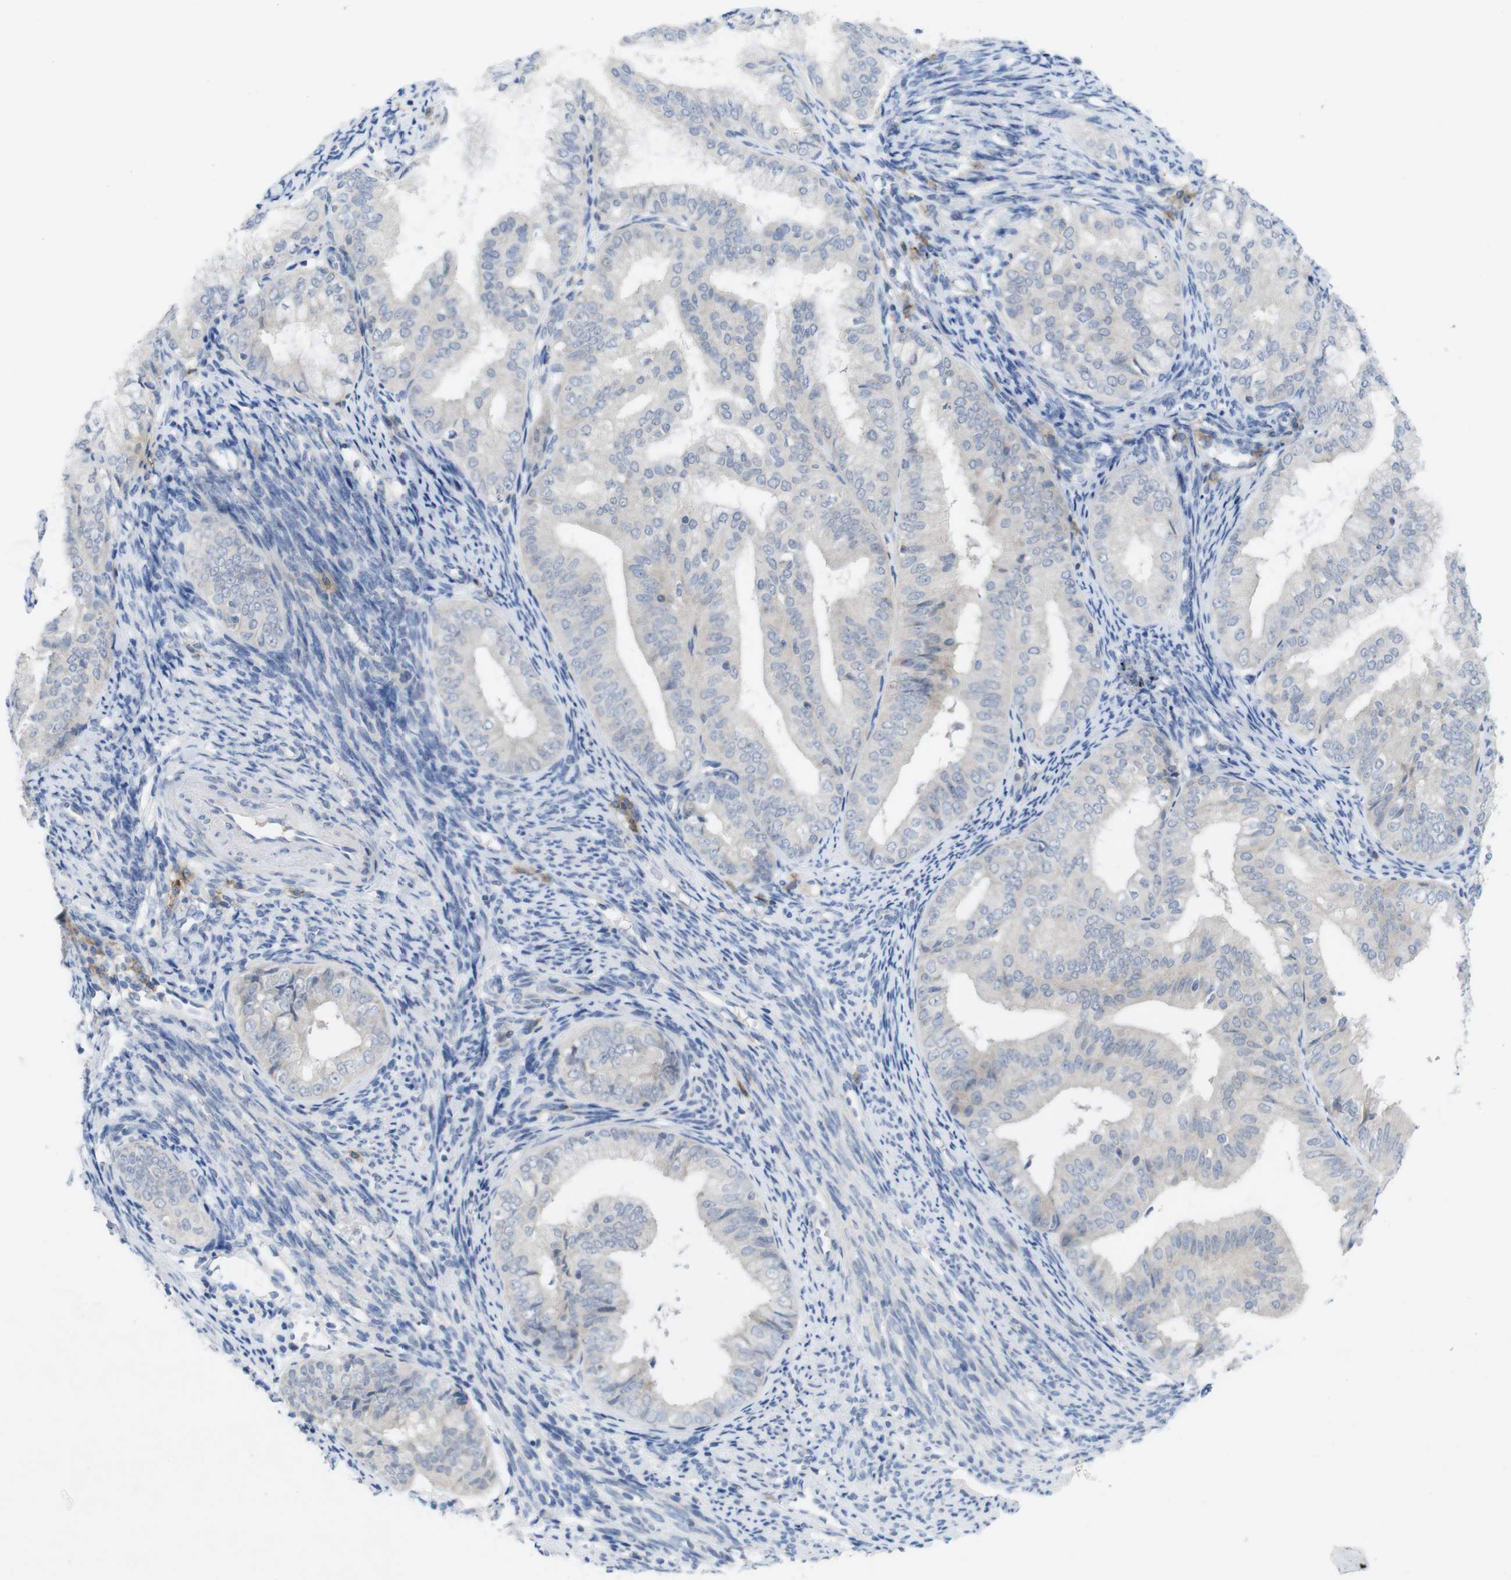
{"staining": {"intensity": "negative", "quantity": "none", "location": "none"}, "tissue": "endometrial cancer", "cell_type": "Tumor cells", "image_type": "cancer", "snomed": [{"axis": "morphology", "description": "Adenocarcinoma, NOS"}, {"axis": "topography", "description": "Endometrium"}], "caption": "Tumor cells show no significant positivity in adenocarcinoma (endometrial).", "gene": "SLAMF7", "patient": {"sex": "female", "age": 63}}